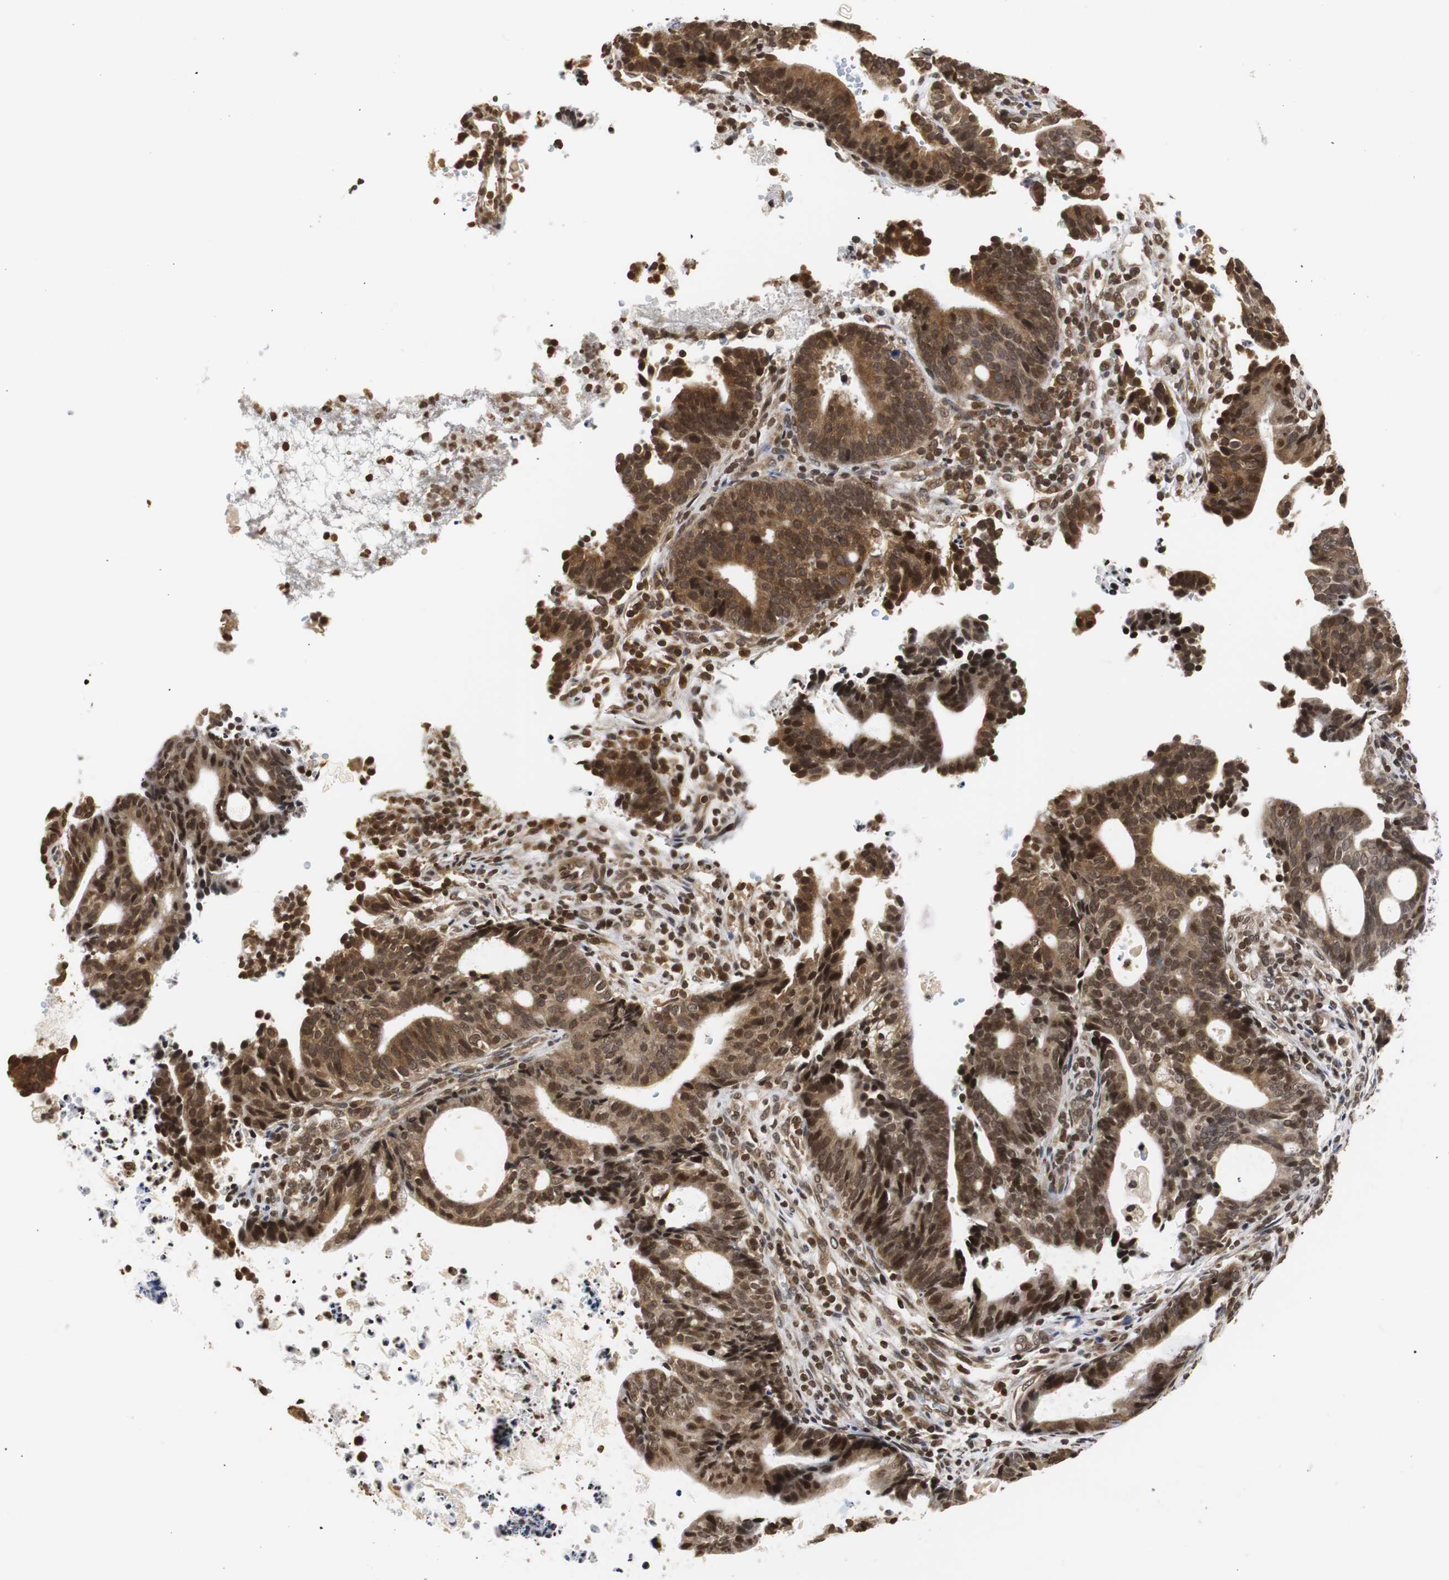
{"staining": {"intensity": "strong", "quantity": ">75%", "location": "cytoplasmic/membranous,nuclear"}, "tissue": "endometrial cancer", "cell_type": "Tumor cells", "image_type": "cancer", "snomed": [{"axis": "morphology", "description": "Adenocarcinoma, NOS"}, {"axis": "topography", "description": "Uterus"}], "caption": "Brown immunohistochemical staining in endometrial adenocarcinoma reveals strong cytoplasmic/membranous and nuclear expression in approximately >75% of tumor cells. (Stains: DAB (3,3'-diaminobenzidine) in brown, nuclei in blue, Microscopy: brightfield microscopy at high magnification).", "gene": "ZFC3H1", "patient": {"sex": "female", "age": 83}}